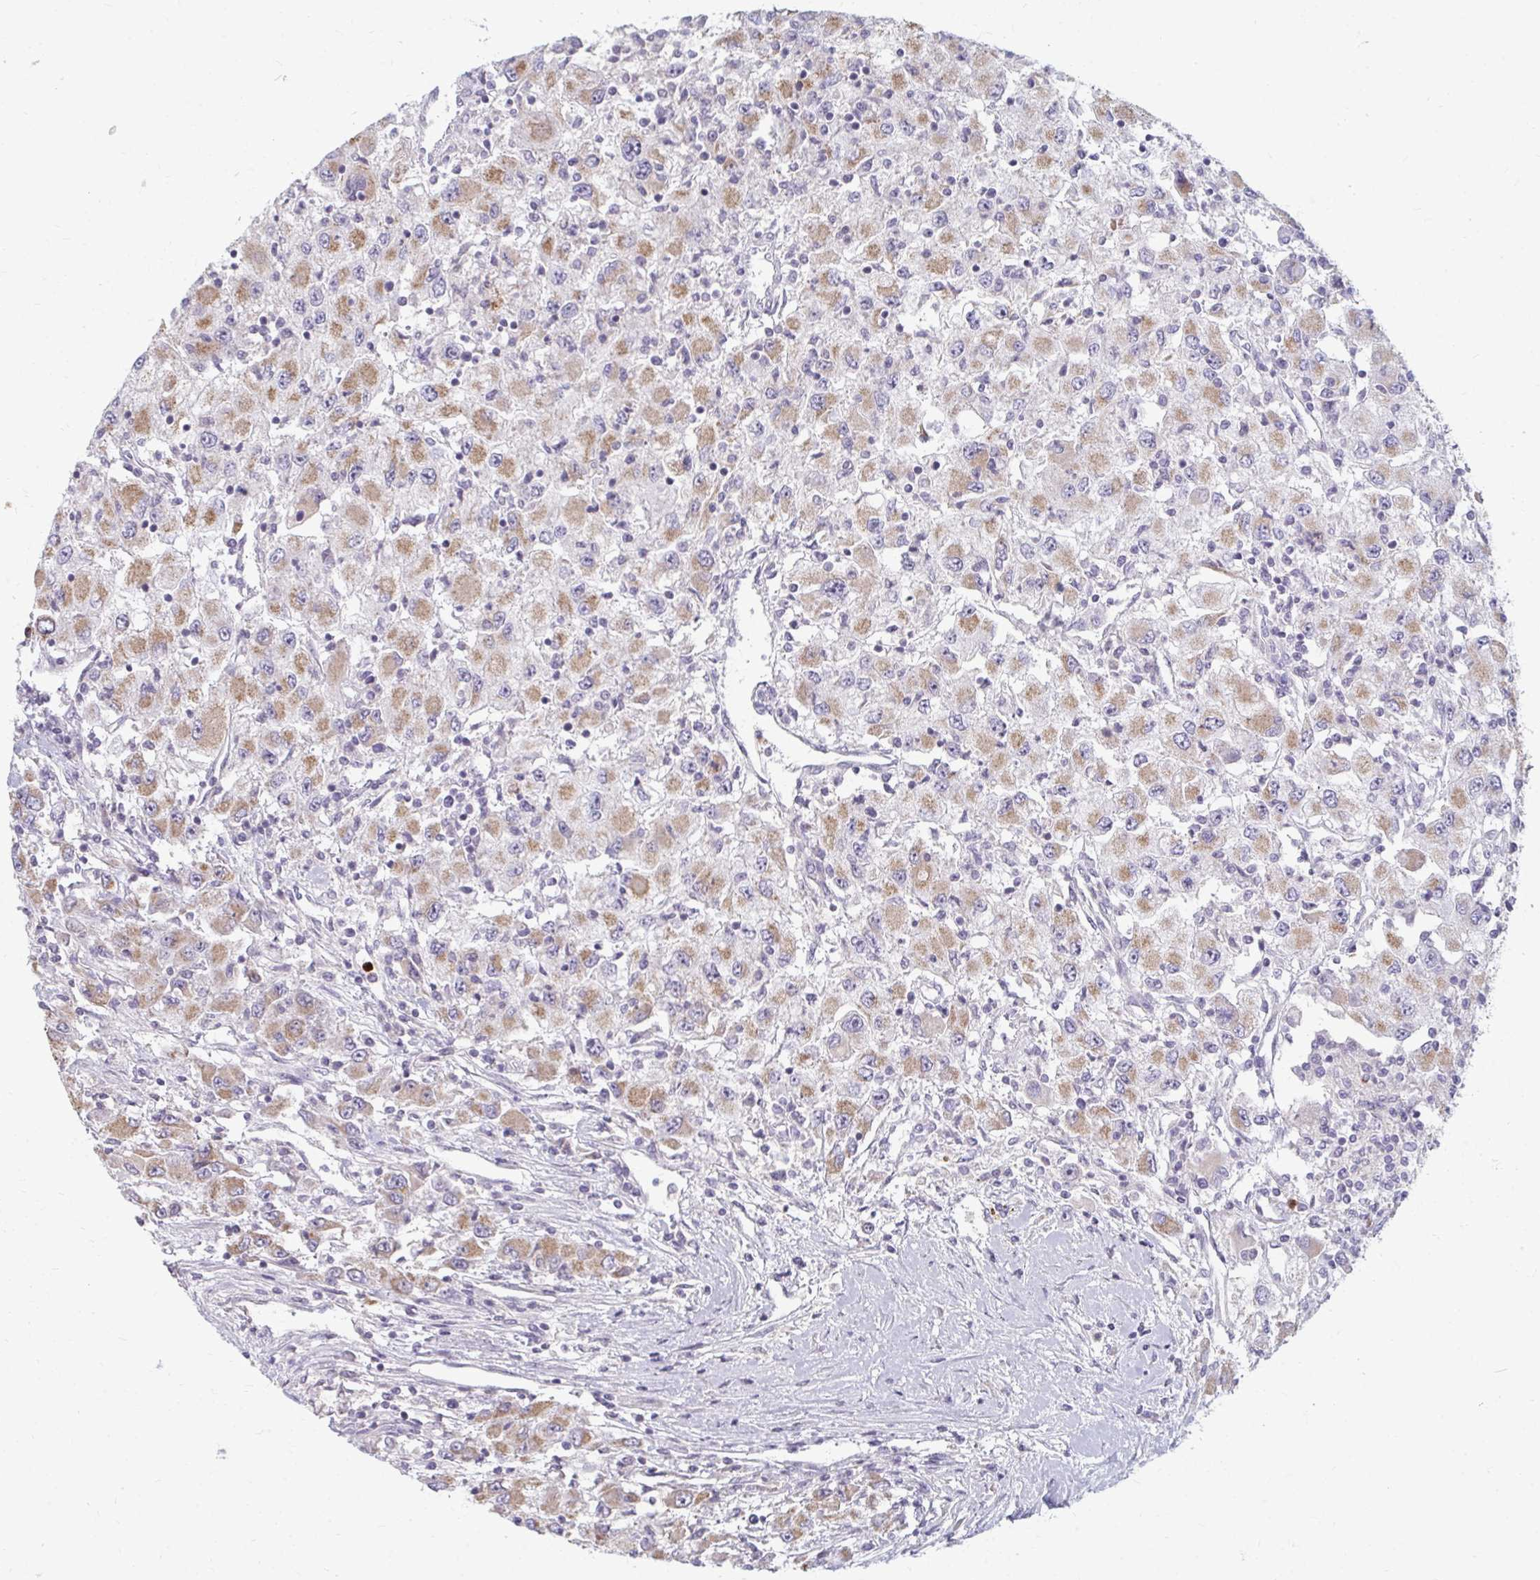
{"staining": {"intensity": "moderate", "quantity": ">75%", "location": "cytoplasmic/membranous"}, "tissue": "renal cancer", "cell_type": "Tumor cells", "image_type": "cancer", "snomed": [{"axis": "morphology", "description": "Adenocarcinoma, NOS"}, {"axis": "topography", "description": "Kidney"}], "caption": "Immunohistochemical staining of human renal cancer (adenocarcinoma) shows medium levels of moderate cytoplasmic/membranous expression in approximately >75% of tumor cells.", "gene": "RAB33A", "patient": {"sex": "female", "age": 67}}